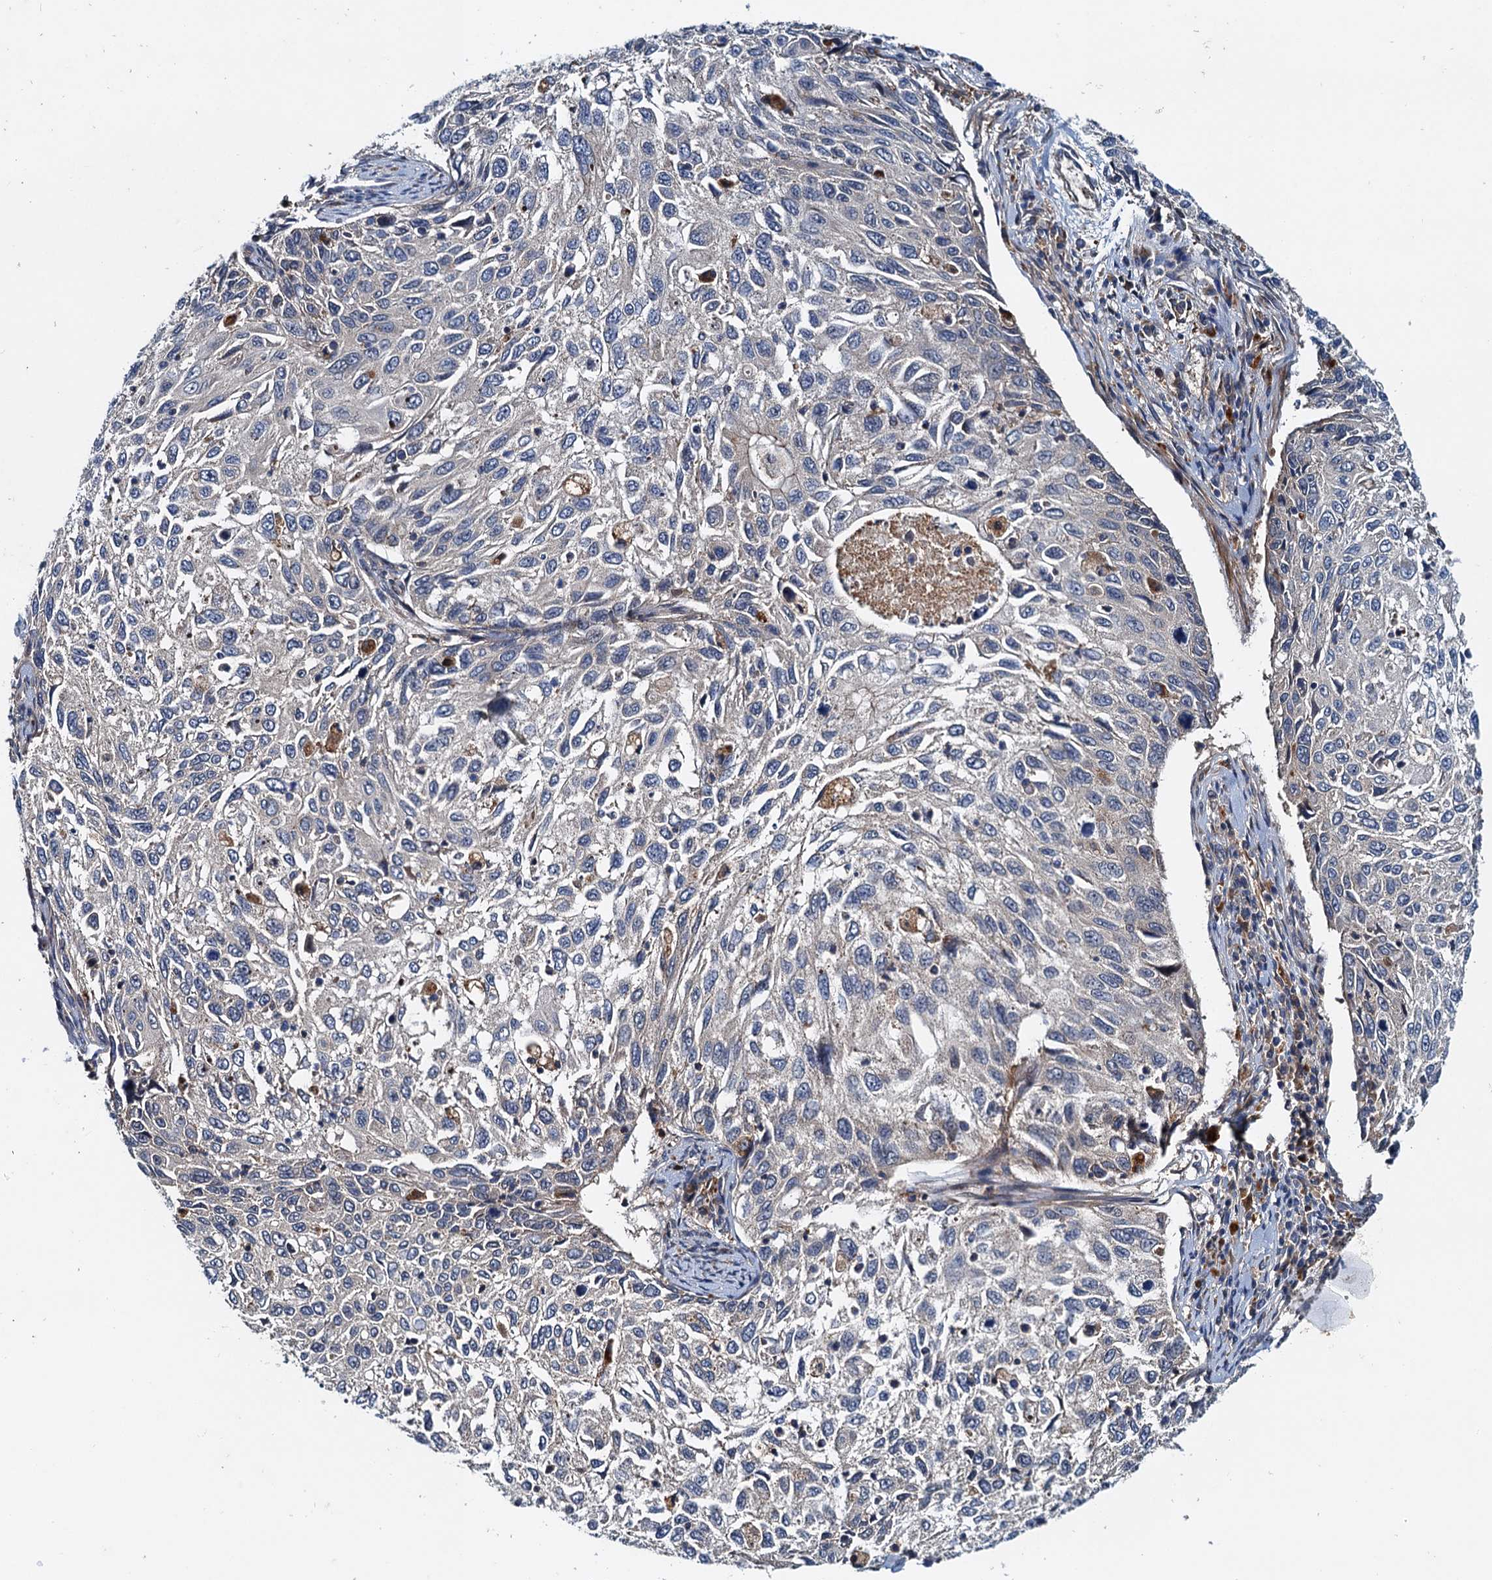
{"staining": {"intensity": "negative", "quantity": "none", "location": "none"}, "tissue": "cervical cancer", "cell_type": "Tumor cells", "image_type": "cancer", "snomed": [{"axis": "morphology", "description": "Squamous cell carcinoma, NOS"}, {"axis": "topography", "description": "Cervix"}], "caption": "Image shows no protein expression in tumor cells of cervical cancer (squamous cell carcinoma) tissue. Nuclei are stained in blue.", "gene": "EFL1", "patient": {"sex": "female", "age": 70}}